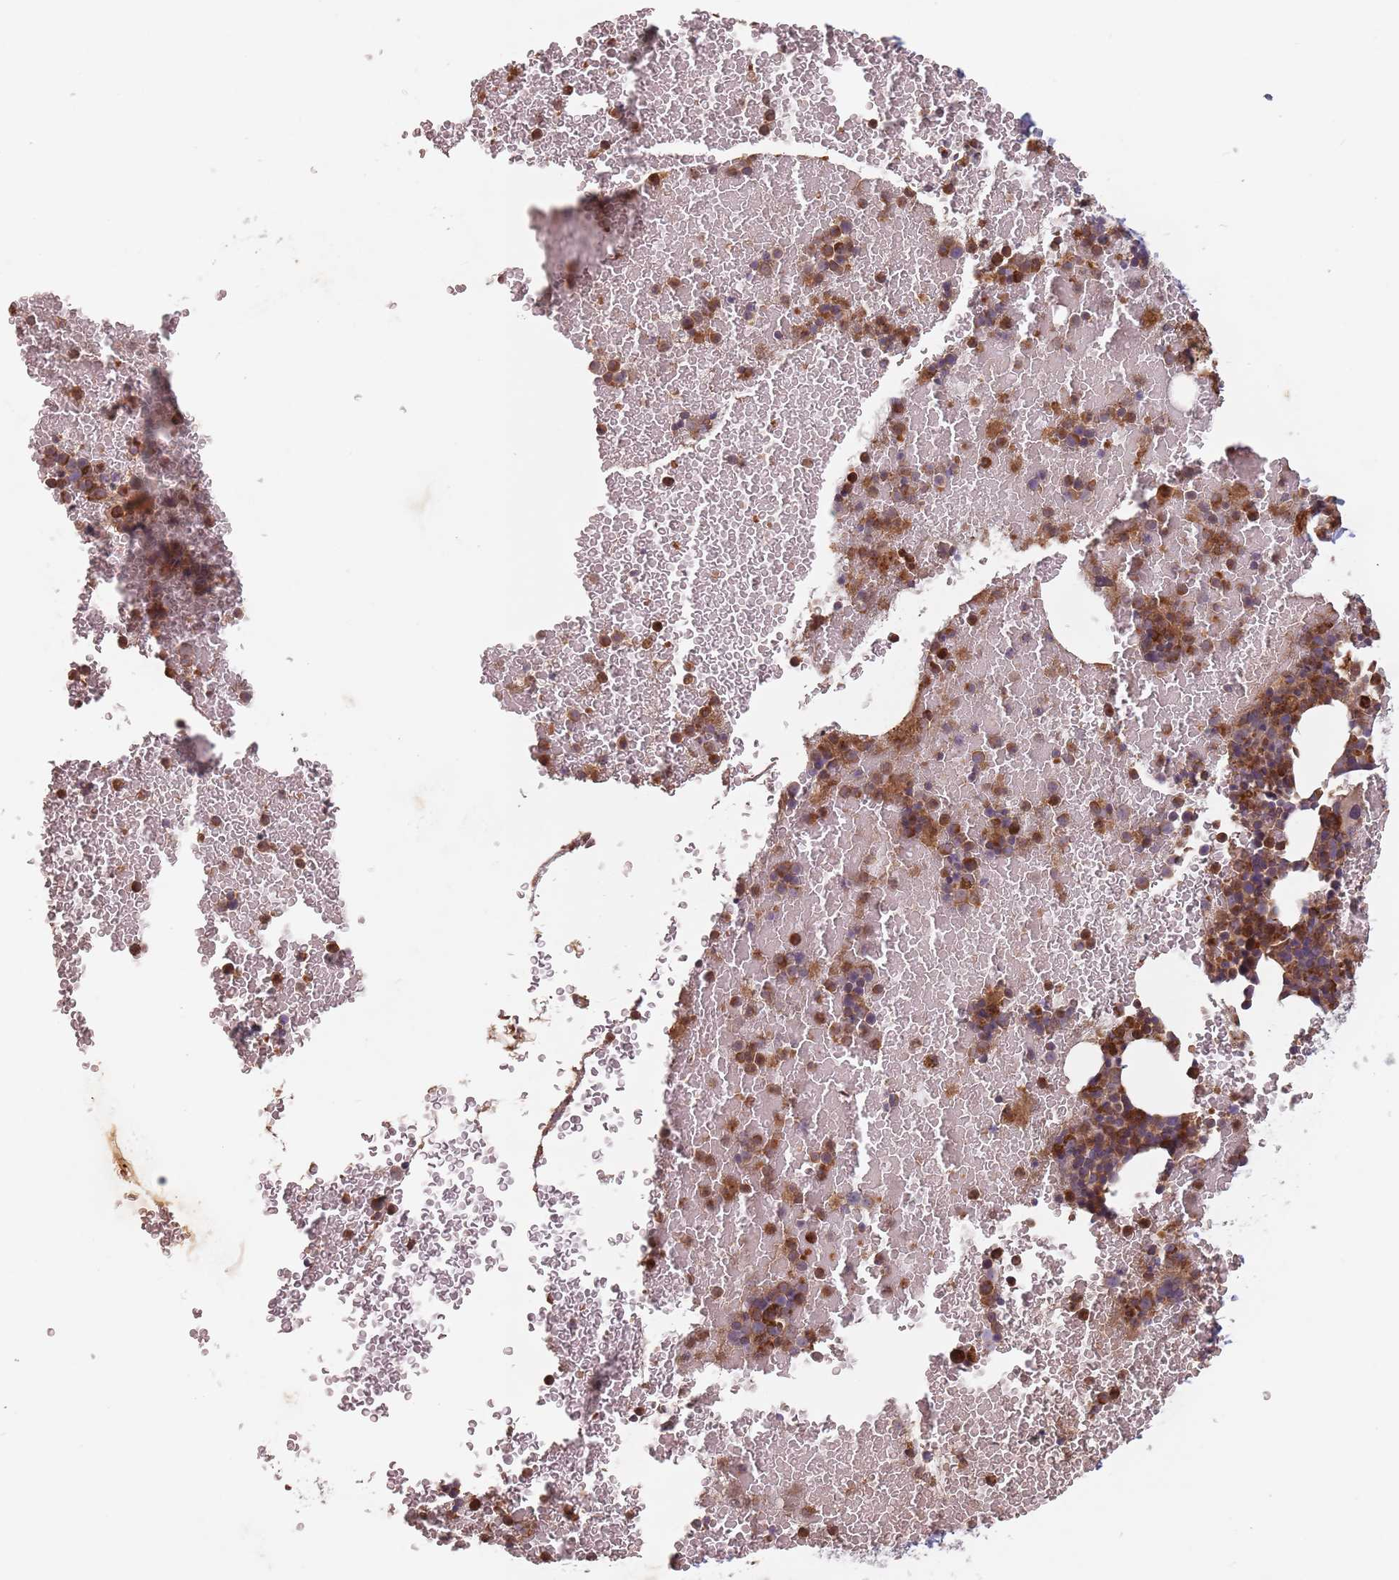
{"staining": {"intensity": "moderate", "quantity": ">75%", "location": "cytoplasmic/membranous"}, "tissue": "bone marrow", "cell_type": "Hematopoietic cells", "image_type": "normal", "snomed": [{"axis": "morphology", "description": "Normal tissue, NOS"}, {"axis": "topography", "description": "Bone marrow"}], "caption": "Immunohistochemistry (IHC) of normal bone marrow demonstrates medium levels of moderate cytoplasmic/membranous expression in approximately >75% of hematopoietic cells. (brown staining indicates protein expression, while blue staining denotes nuclei).", "gene": "GPR180", "patient": {"sex": "female", "age": 48}}